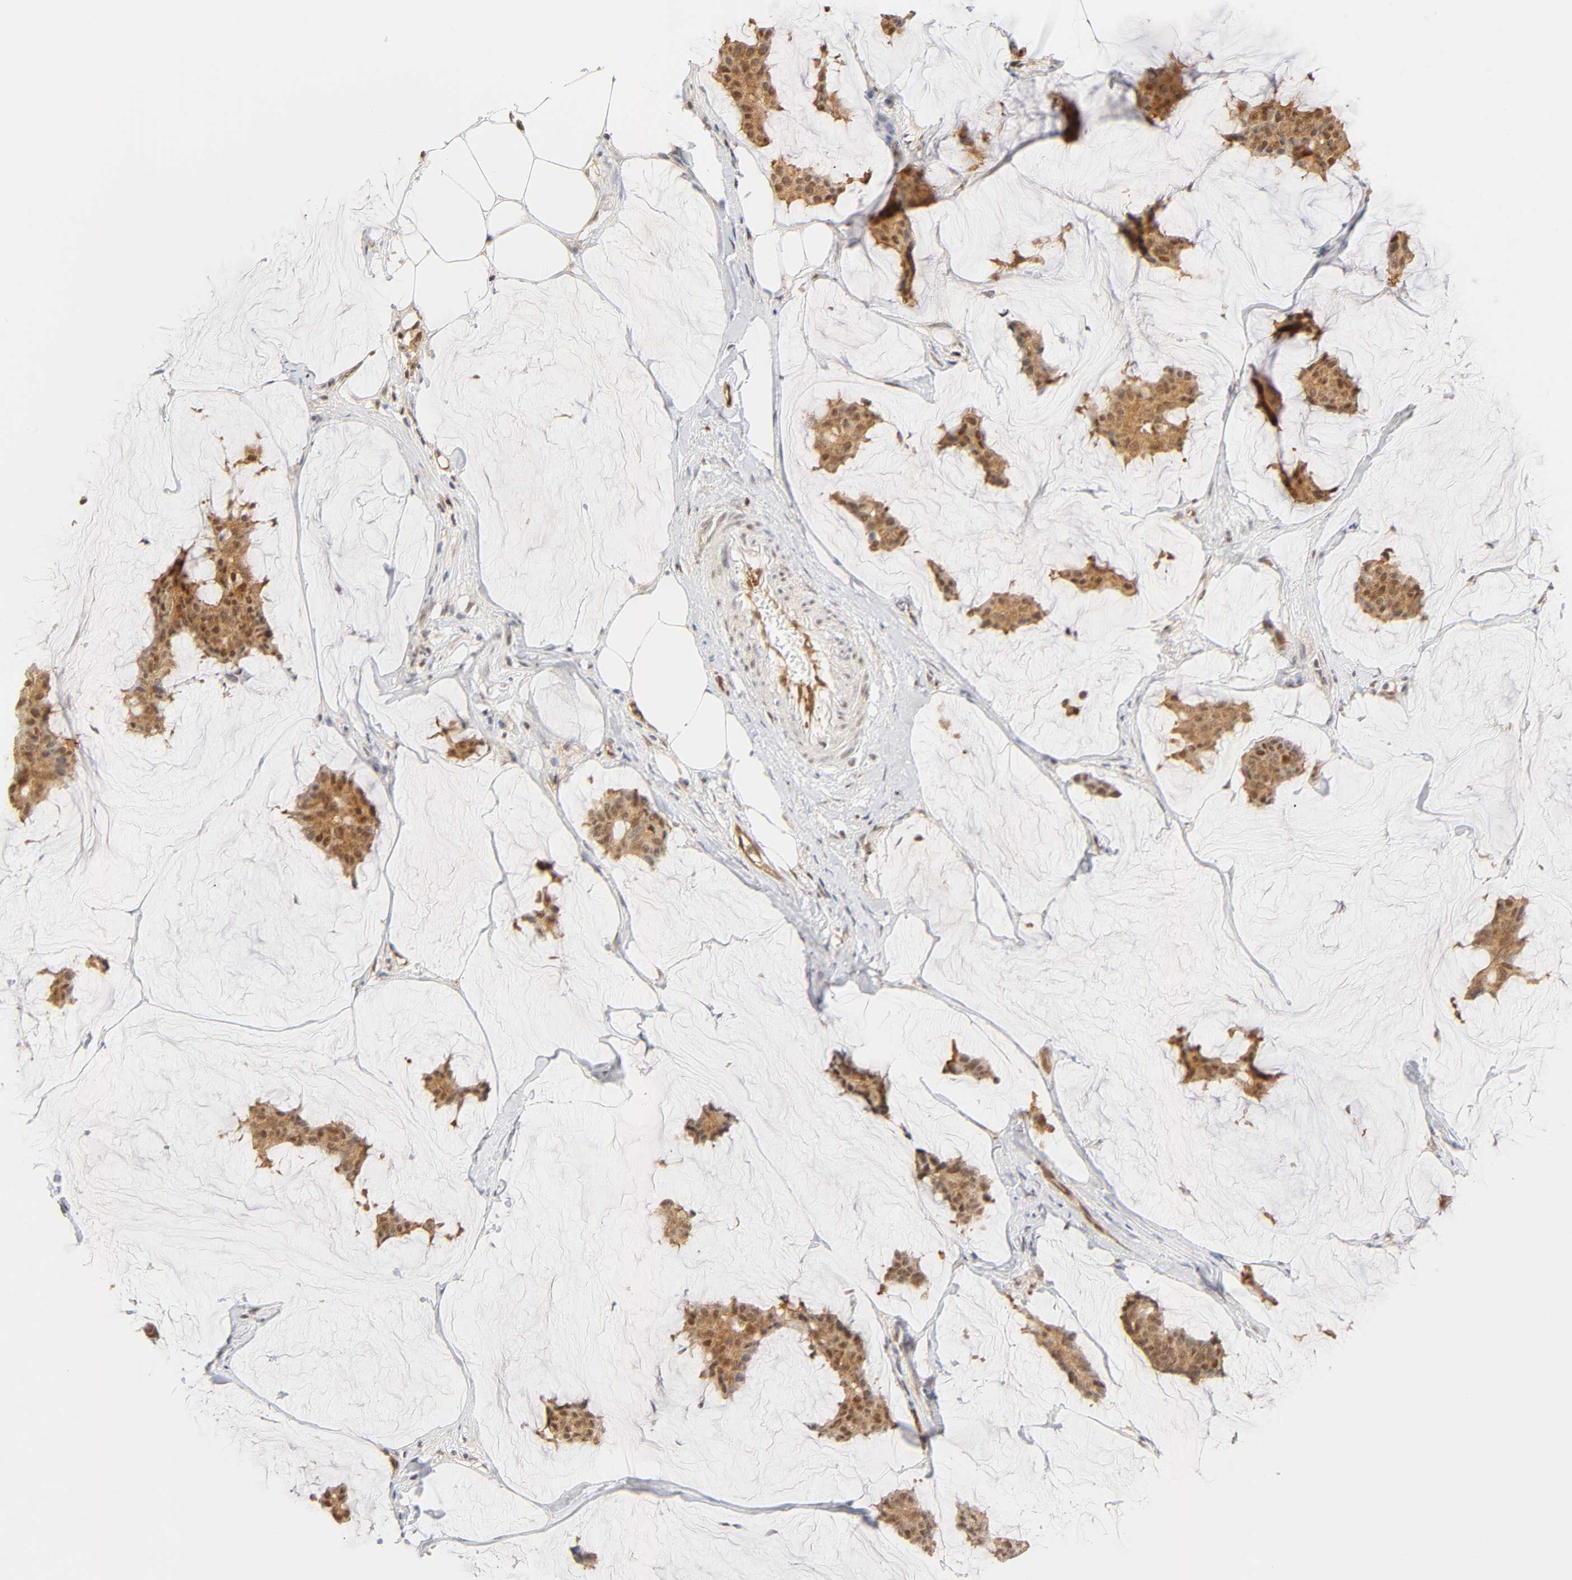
{"staining": {"intensity": "moderate", "quantity": ">75%", "location": "cytoplasmic/membranous,nuclear"}, "tissue": "breast cancer", "cell_type": "Tumor cells", "image_type": "cancer", "snomed": [{"axis": "morphology", "description": "Duct carcinoma"}, {"axis": "topography", "description": "Breast"}], "caption": "A medium amount of moderate cytoplasmic/membranous and nuclear staining is present in approximately >75% of tumor cells in breast intraductal carcinoma tissue.", "gene": "CDC37", "patient": {"sex": "female", "age": 93}}